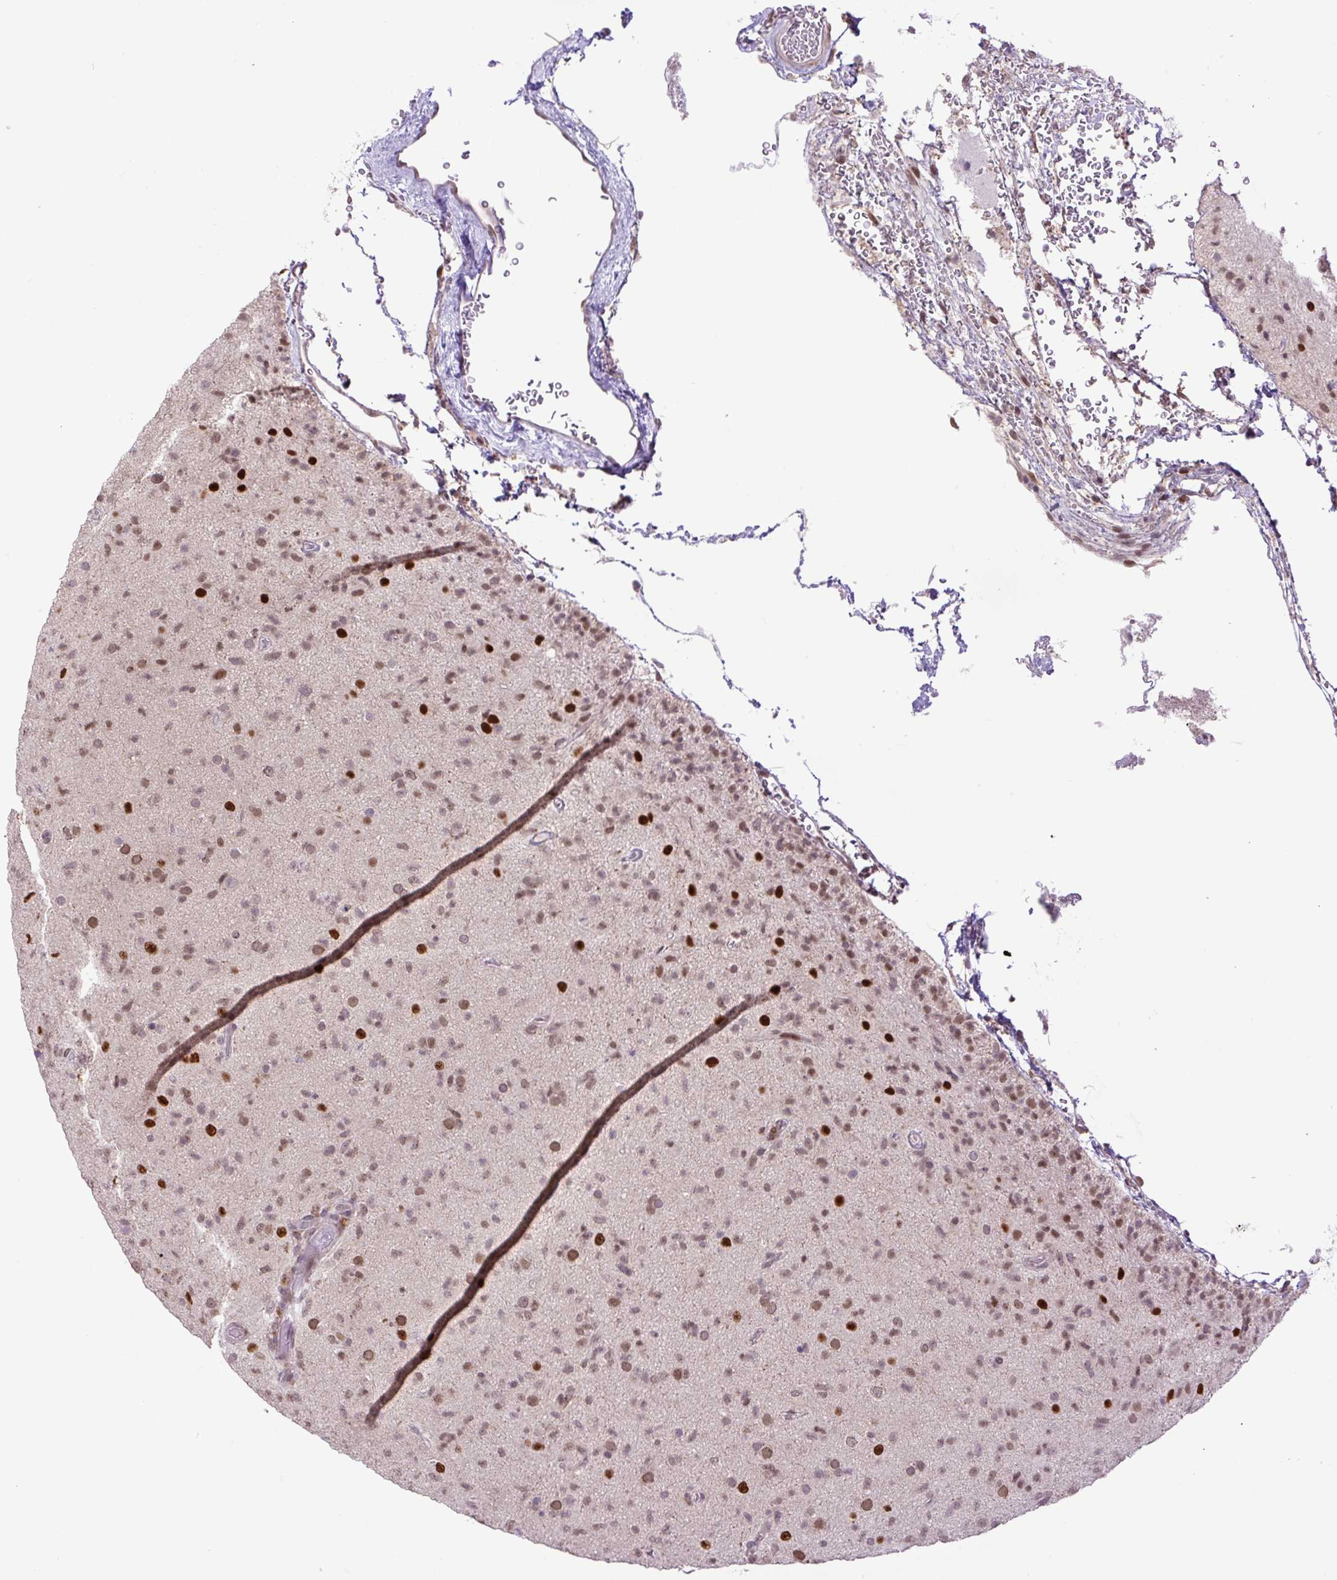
{"staining": {"intensity": "moderate", "quantity": ">75%", "location": "nuclear"}, "tissue": "glioma", "cell_type": "Tumor cells", "image_type": "cancer", "snomed": [{"axis": "morphology", "description": "Glioma, malignant, Low grade"}, {"axis": "topography", "description": "Brain"}], "caption": "A brown stain labels moderate nuclear staining of a protein in human glioma tumor cells.", "gene": "KPNA1", "patient": {"sex": "male", "age": 65}}